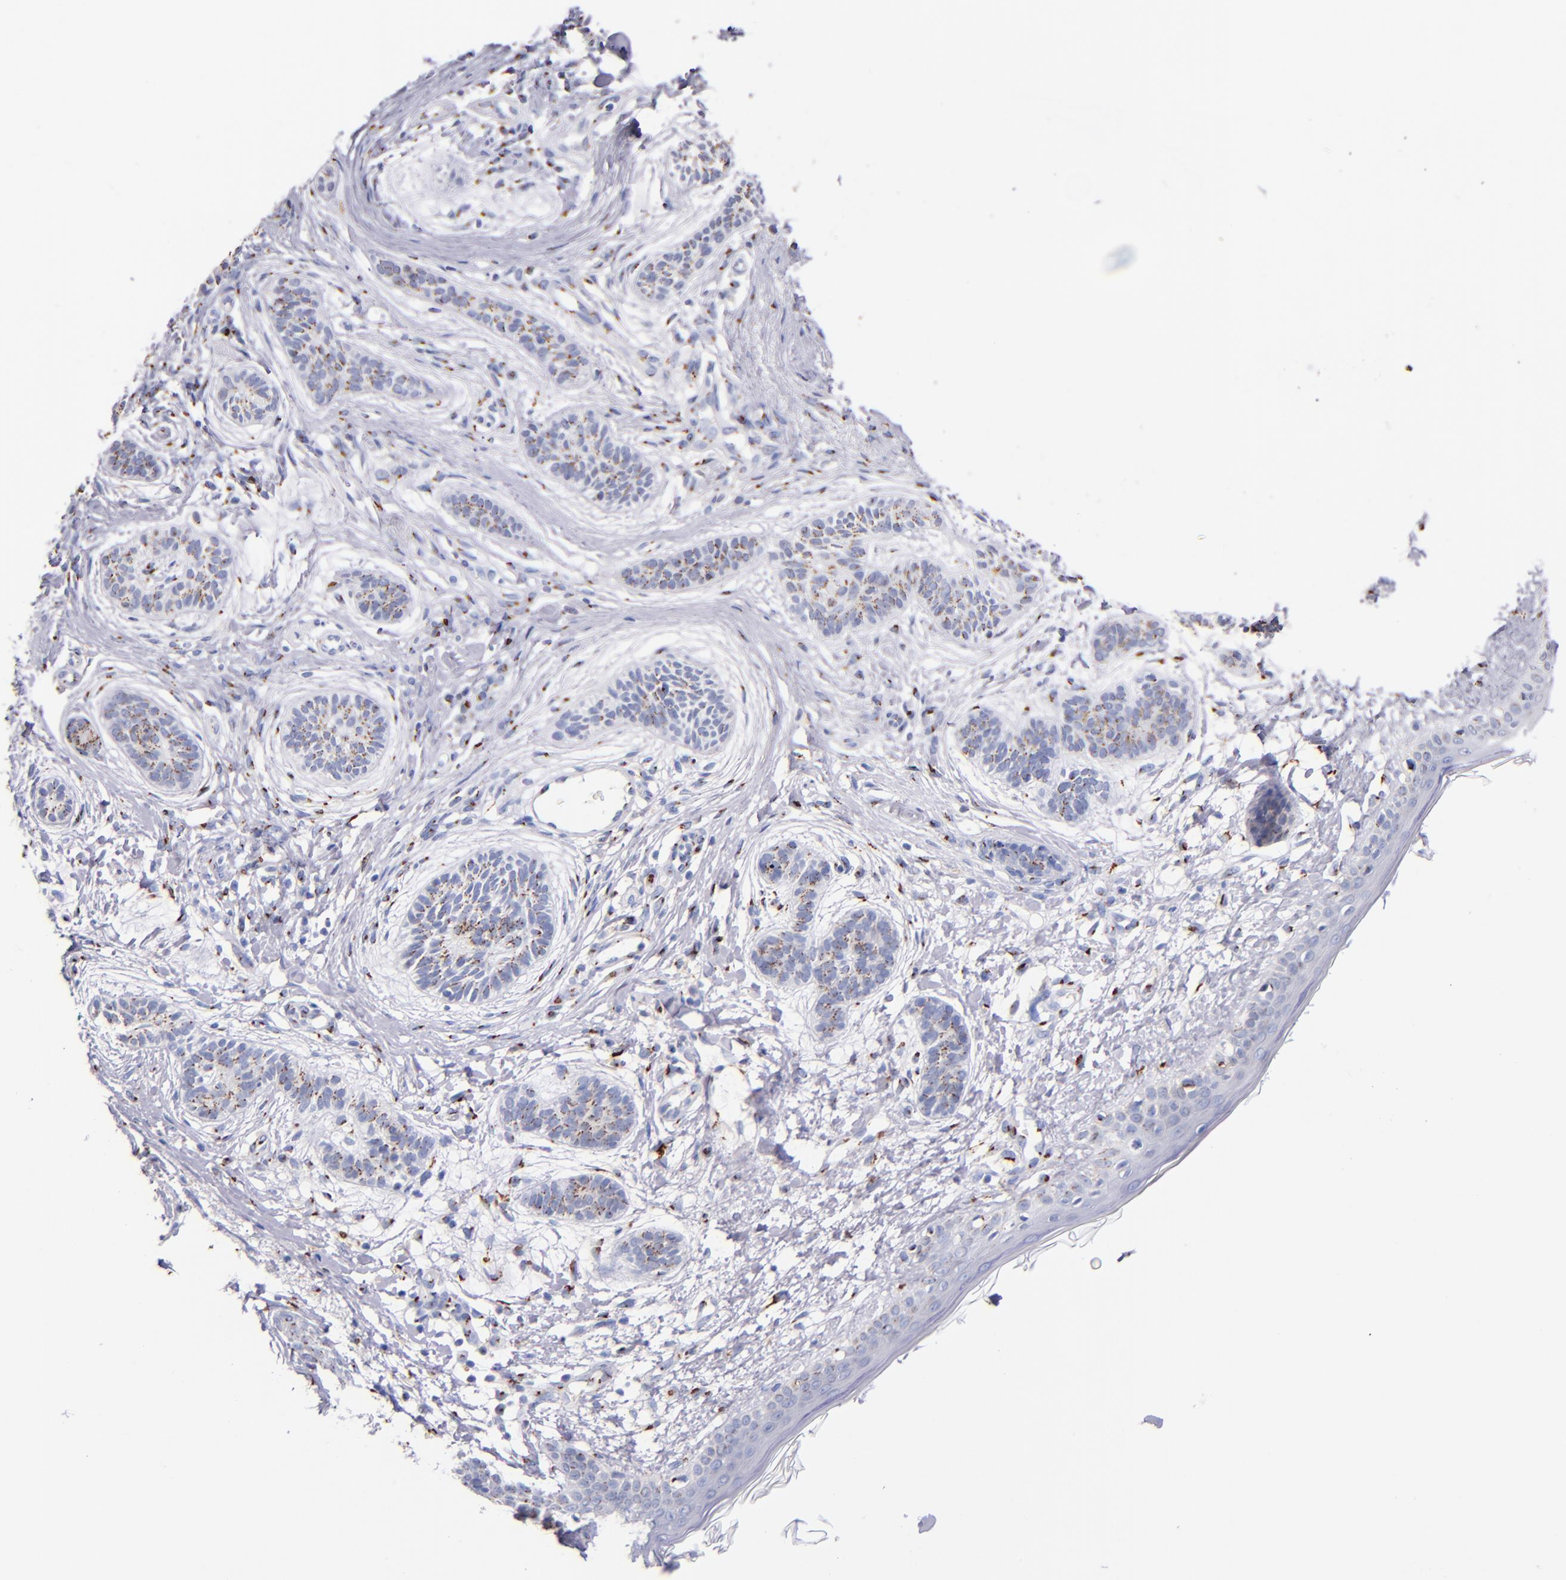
{"staining": {"intensity": "moderate", "quantity": "25%-75%", "location": "cytoplasmic/membranous"}, "tissue": "skin cancer", "cell_type": "Tumor cells", "image_type": "cancer", "snomed": [{"axis": "morphology", "description": "Normal tissue, NOS"}, {"axis": "morphology", "description": "Basal cell carcinoma"}, {"axis": "topography", "description": "Skin"}], "caption": "Tumor cells reveal medium levels of moderate cytoplasmic/membranous expression in approximately 25%-75% of cells in human skin basal cell carcinoma.", "gene": "GOLIM4", "patient": {"sex": "male", "age": 63}}